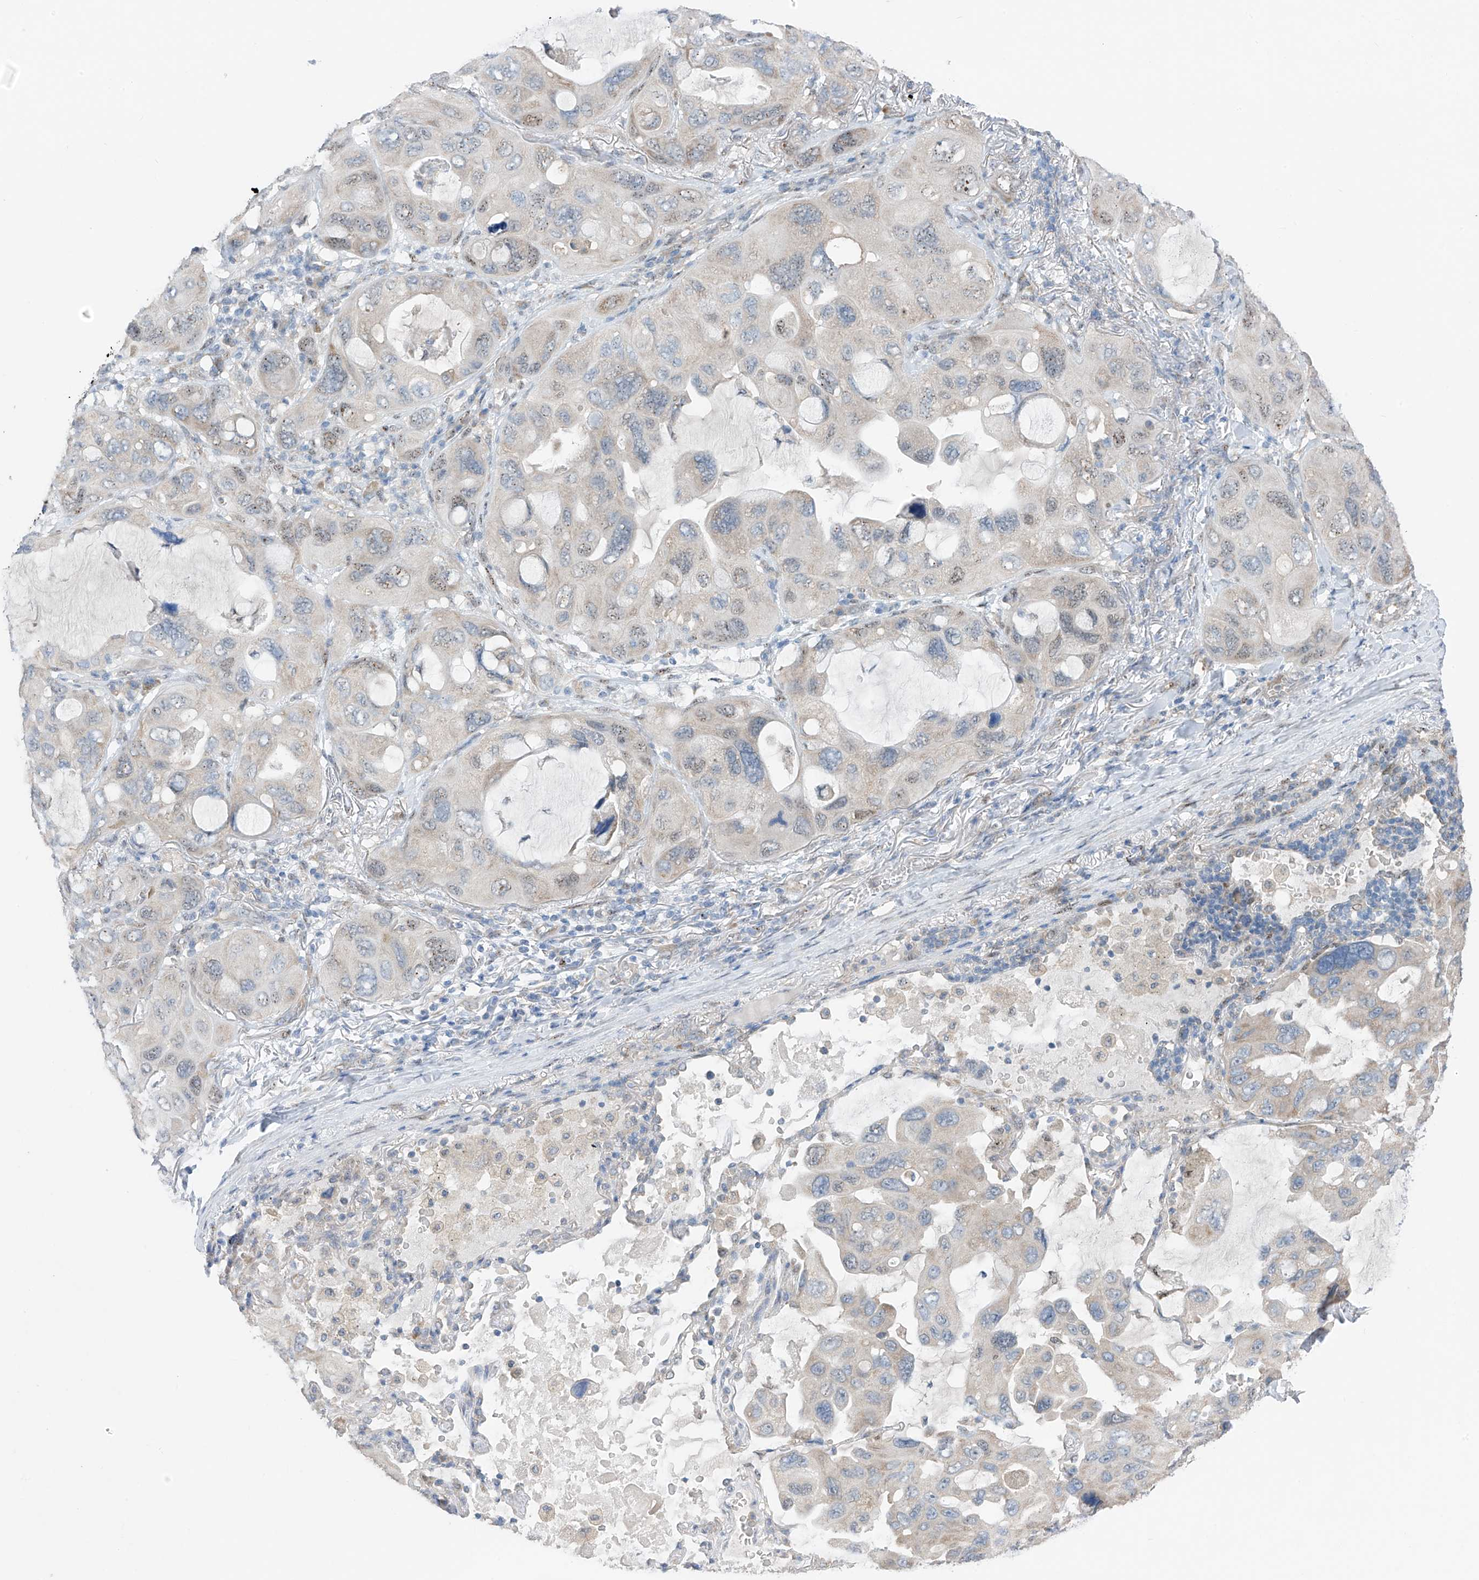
{"staining": {"intensity": "weak", "quantity": "25%-75%", "location": "cytoplasmic/membranous,nuclear"}, "tissue": "lung cancer", "cell_type": "Tumor cells", "image_type": "cancer", "snomed": [{"axis": "morphology", "description": "Squamous cell carcinoma, NOS"}, {"axis": "topography", "description": "Lung"}], "caption": "Tumor cells reveal weak cytoplasmic/membranous and nuclear expression in approximately 25%-75% of cells in lung cancer.", "gene": "RPL4", "patient": {"sex": "female", "age": 73}}